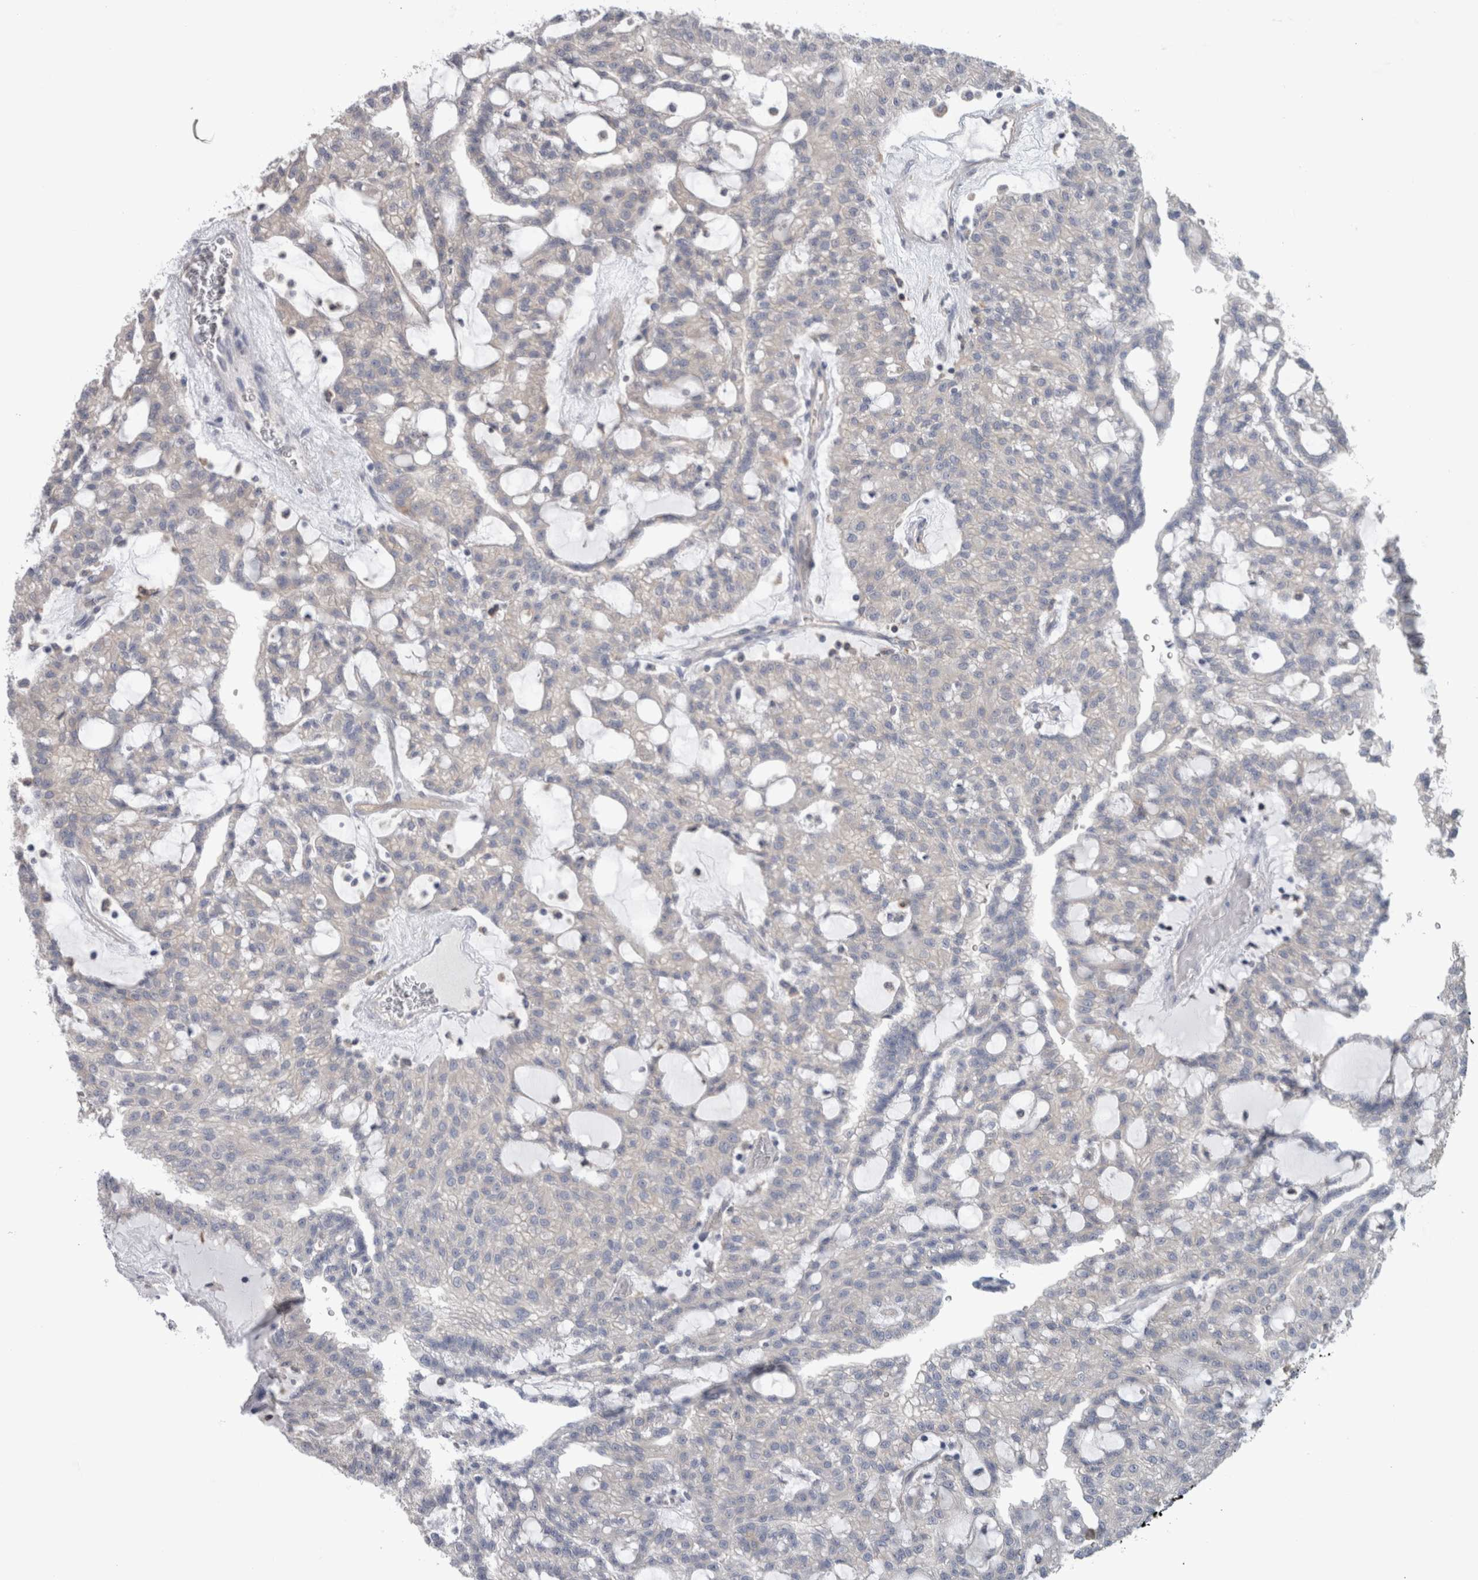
{"staining": {"intensity": "negative", "quantity": "none", "location": "none"}, "tissue": "renal cancer", "cell_type": "Tumor cells", "image_type": "cancer", "snomed": [{"axis": "morphology", "description": "Adenocarcinoma, NOS"}, {"axis": "topography", "description": "Kidney"}], "caption": "Immunohistochemistry (IHC) of renal cancer (adenocarcinoma) exhibits no staining in tumor cells. (Stains: DAB (3,3'-diaminobenzidine) immunohistochemistry with hematoxylin counter stain, Microscopy: brightfield microscopy at high magnification).", "gene": "SCRN1", "patient": {"sex": "male", "age": 63}}